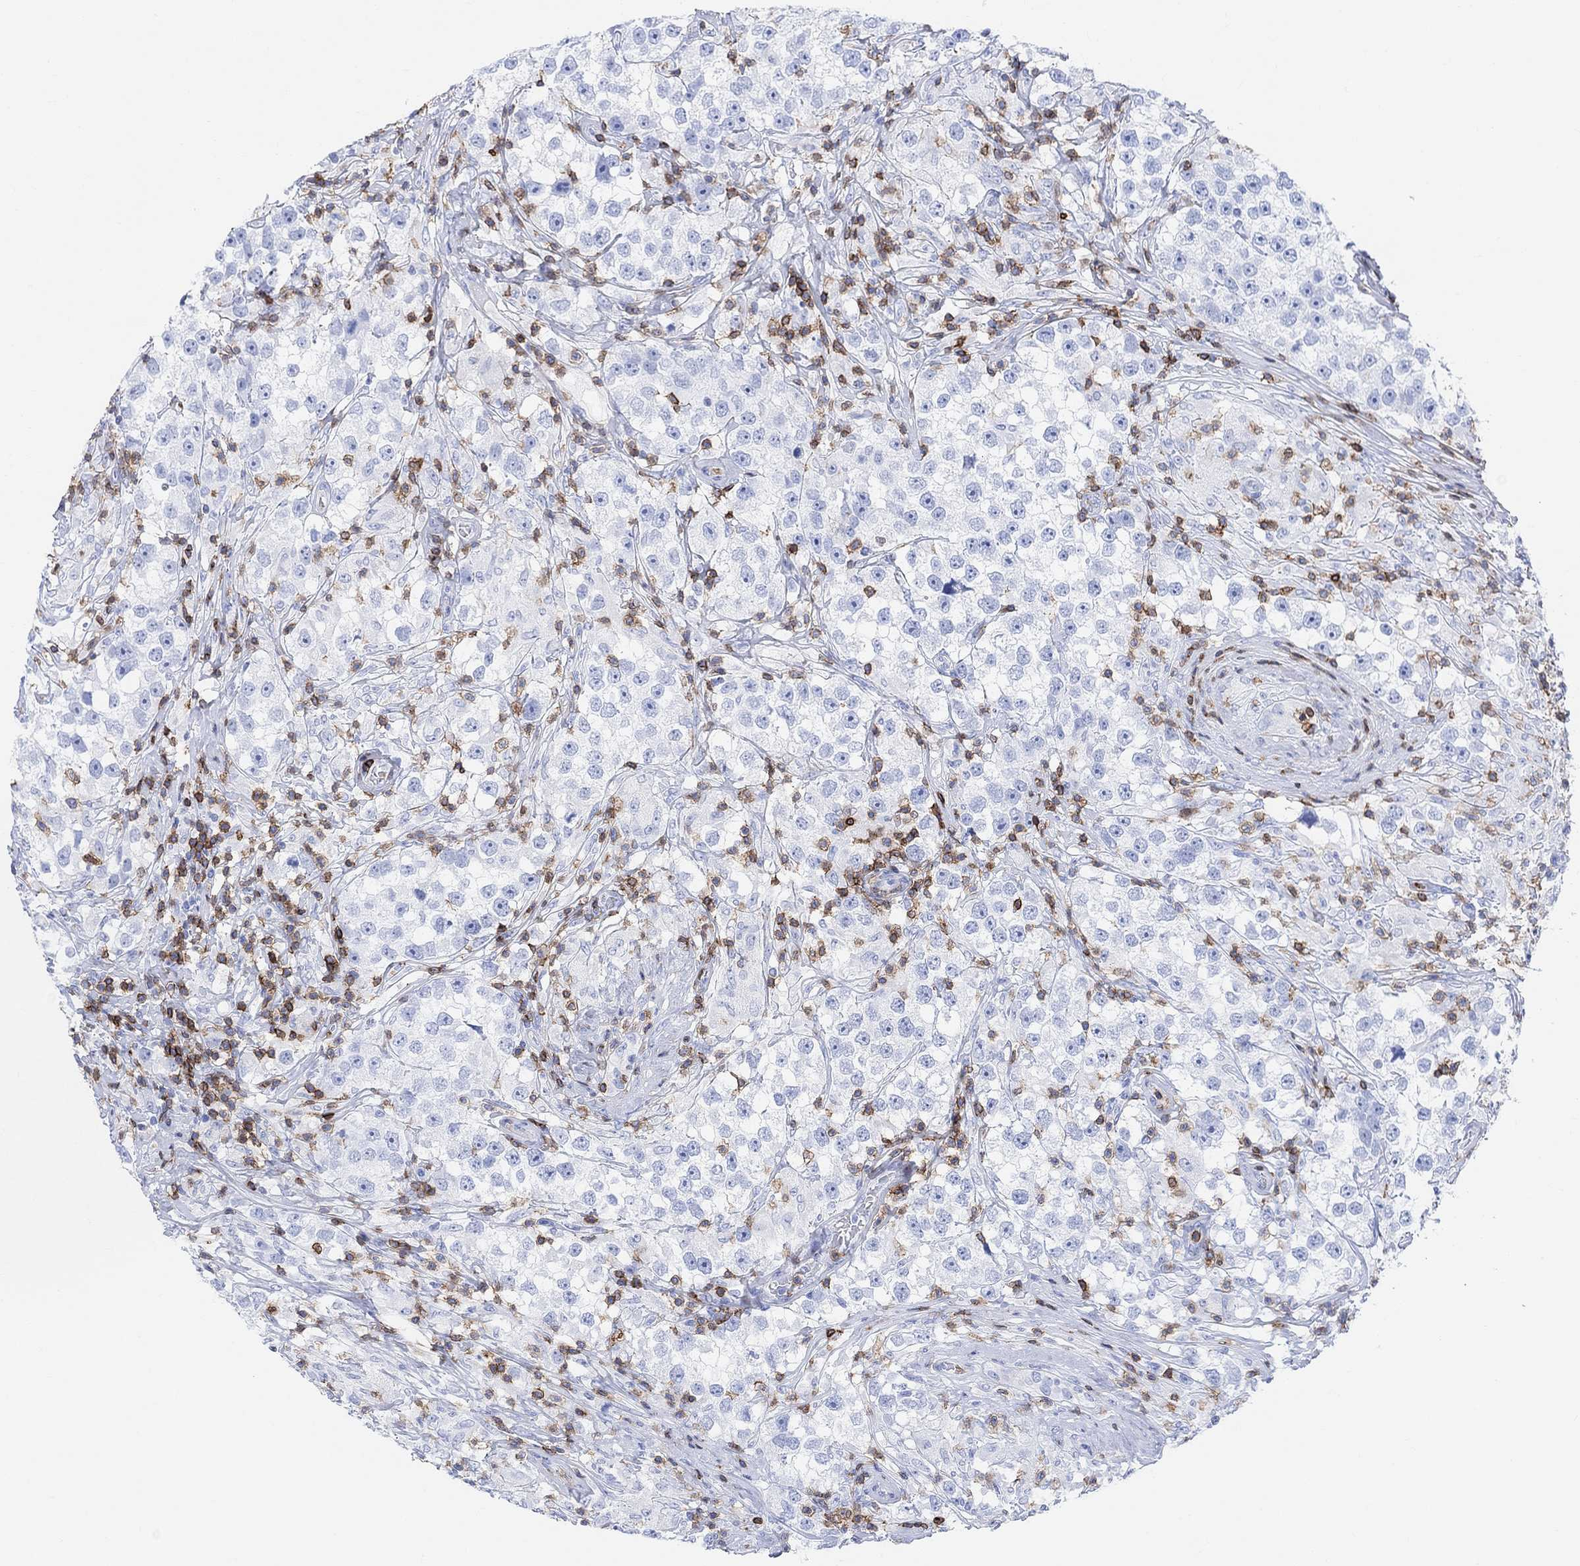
{"staining": {"intensity": "negative", "quantity": "none", "location": "none"}, "tissue": "testis cancer", "cell_type": "Tumor cells", "image_type": "cancer", "snomed": [{"axis": "morphology", "description": "Seminoma, NOS"}, {"axis": "topography", "description": "Testis"}], "caption": "Tumor cells show no significant positivity in seminoma (testis).", "gene": "GPR65", "patient": {"sex": "male", "age": 46}}